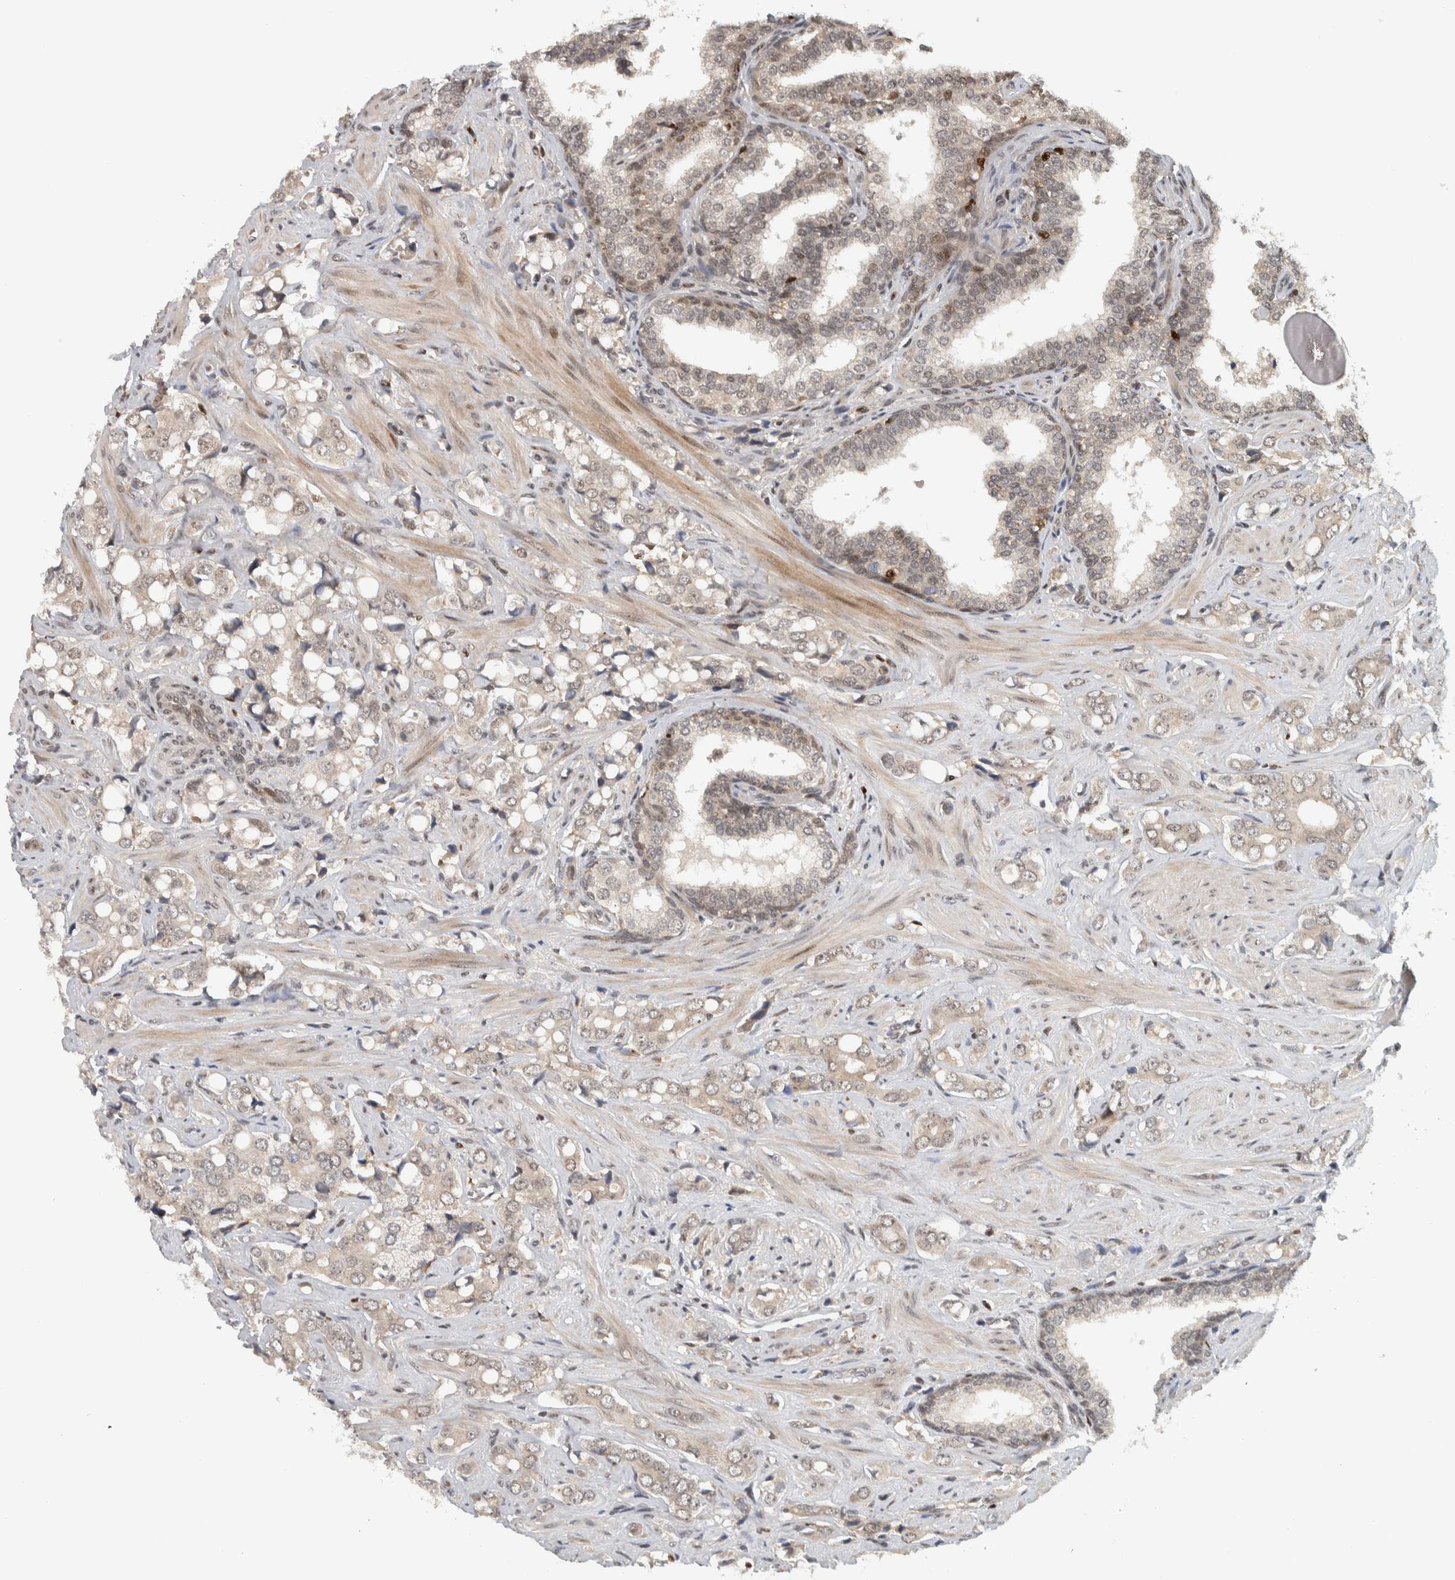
{"staining": {"intensity": "weak", "quantity": "<25%", "location": "cytoplasmic/membranous,nuclear"}, "tissue": "prostate cancer", "cell_type": "Tumor cells", "image_type": "cancer", "snomed": [{"axis": "morphology", "description": "Adenocarcinoma, High grade"}, {"axis": "topography", "description": "Prostate"}], "caption": "Immunohistochemistry (IHC) of human prostate high-grade adenocarcinoma displays no staining in tumor cells.", "gene": "RPS6KA4", "patient": {"sex": "male", "age": 52}}